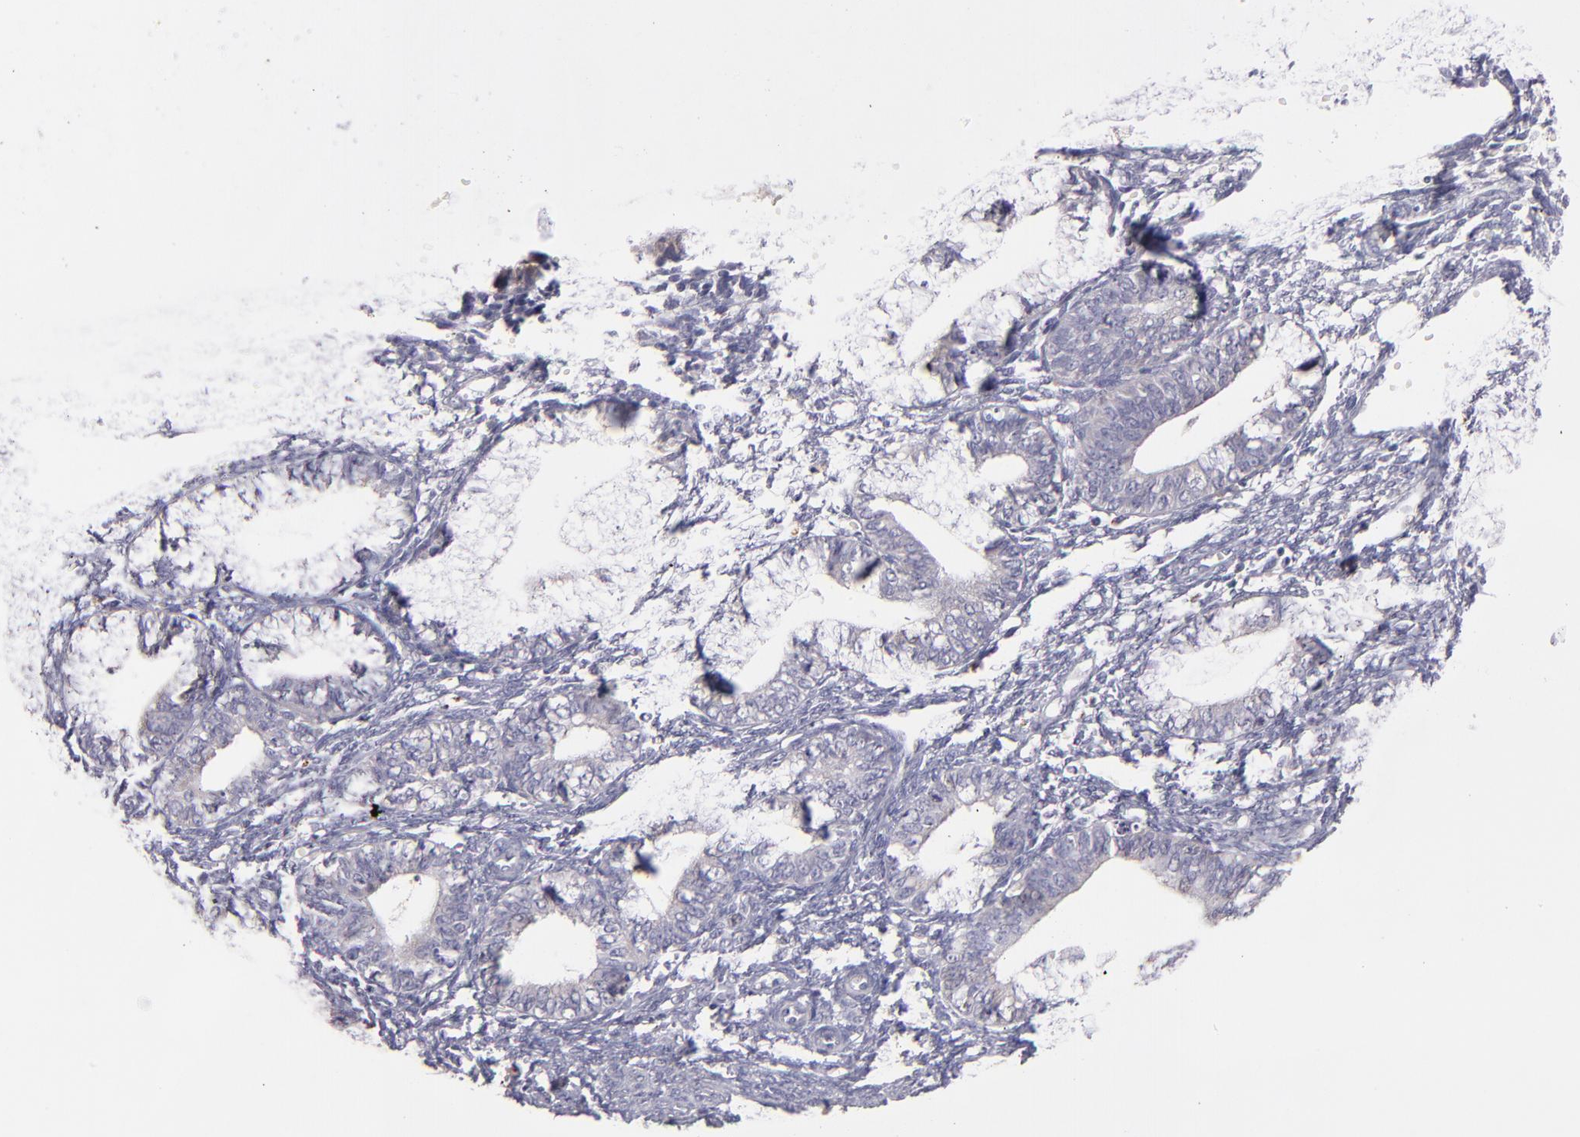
{"staining": {"intensity": "negative", "quantity": "none", "location": "none"}, "tissue": "endometrium", "cell_type": "Cells in endometrial stroma", "image_type": "normal", "snomed": [{"axis": "morphology", "description": "Normal tissue, NOS"}, {"axis": "topography", "description": "Endometrium"}], "caption": "Immunohistochemical staining of benign endometrium displays no significant positivity in cells in endometrial stroma. (Stains: DAB immunohistochemistry (IHC) with hematoxylin counter stain, Microscopy: brightfield microscopy at high magnification).", "gene": "TRAF3", "patient": {"sex": "female", "age": 61}}